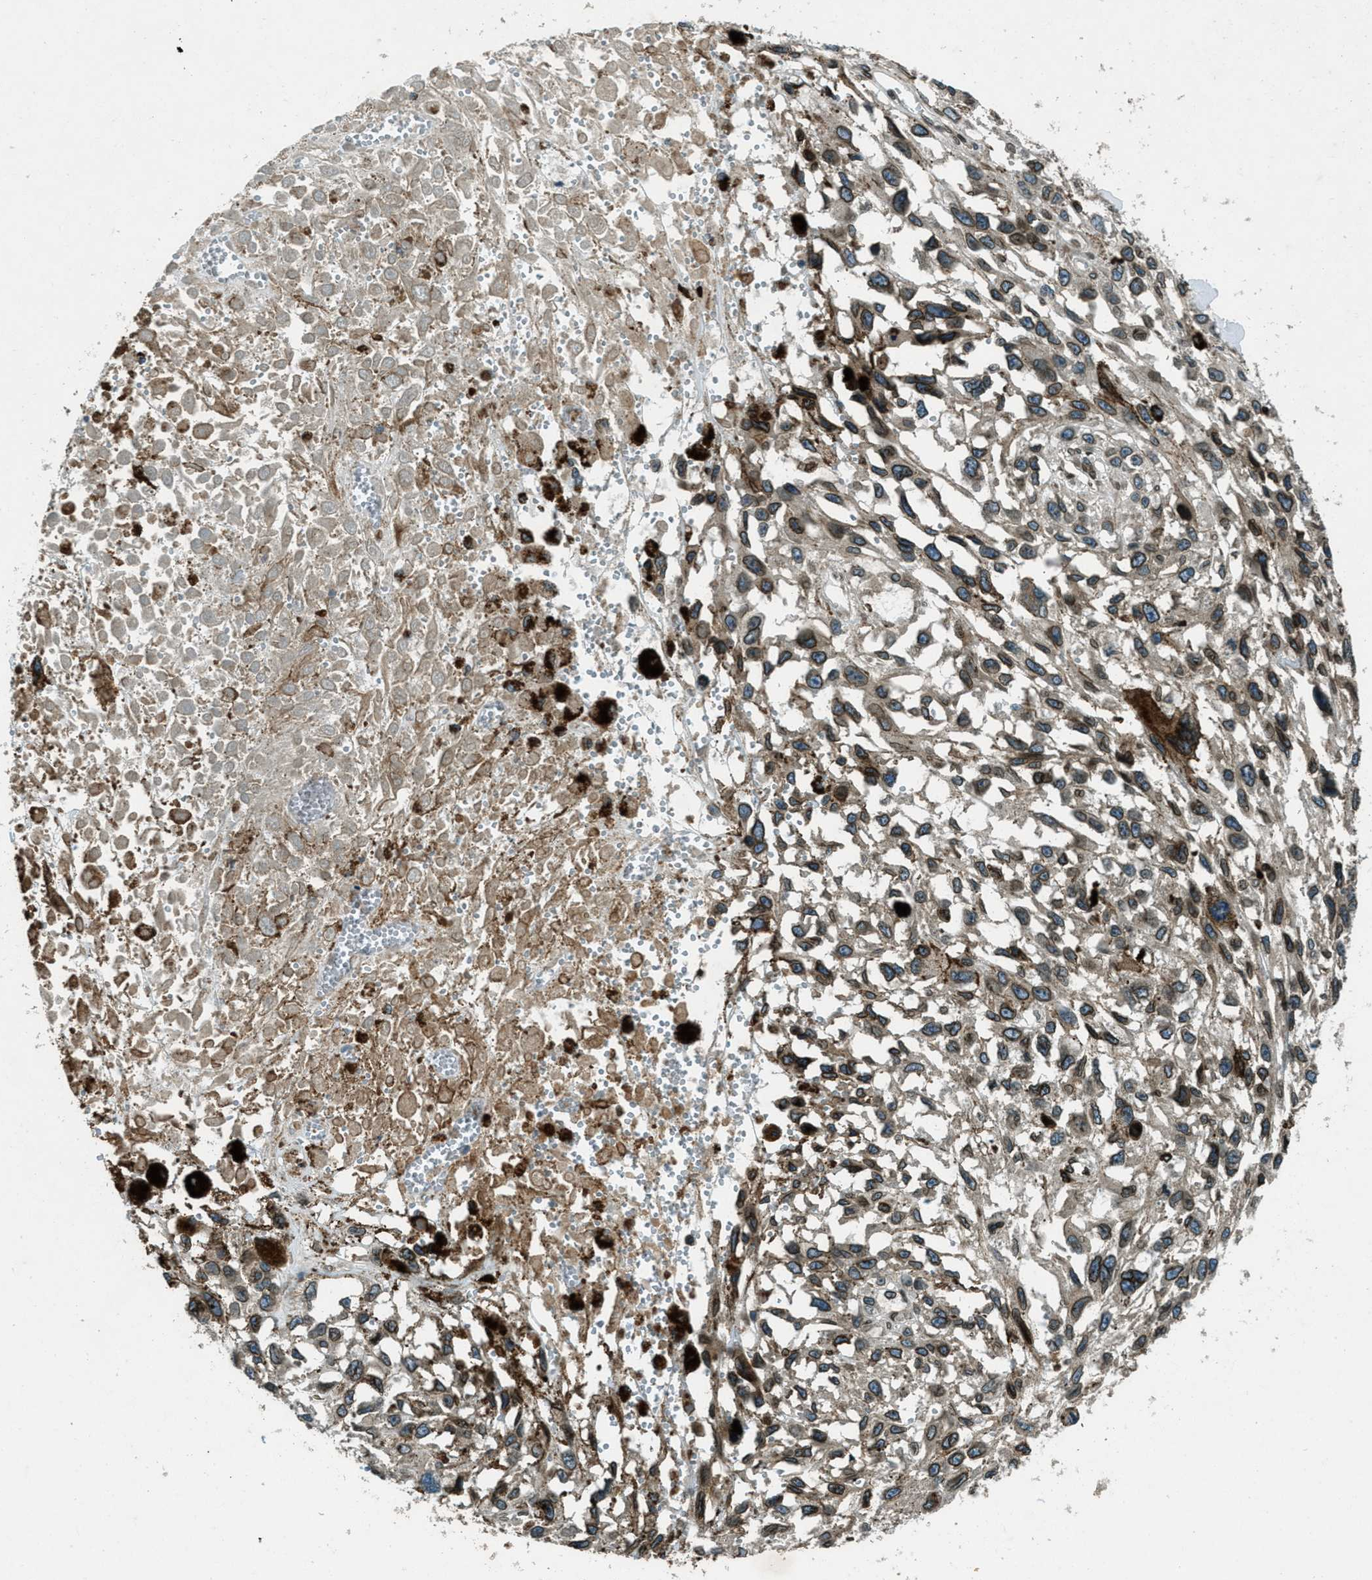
{"staining": {"intensity": "strong", "quantity": ">75%", "location": "cytoplasmic/membranous,nuclear"}, "tissue": "melanoma", "cell_type": "Tumor cells", "image_type": "cancer", "snomed": [{"axis": "morphology", "description": "Malignant melanoma, Metastatic site"}, {"axis": "topography", "description": "Lymph node"}], "caption": "An immunohistochemistry micrograph of neoplastic tissue is shown. Protein staining in brown highlights strong cytoplasmic/membranous and nuclear positivity in malignant melanoma (metastatic site) within tumor cells.", "gene": "LEMD2", "patient": {"sex": "male", "age": 59}}